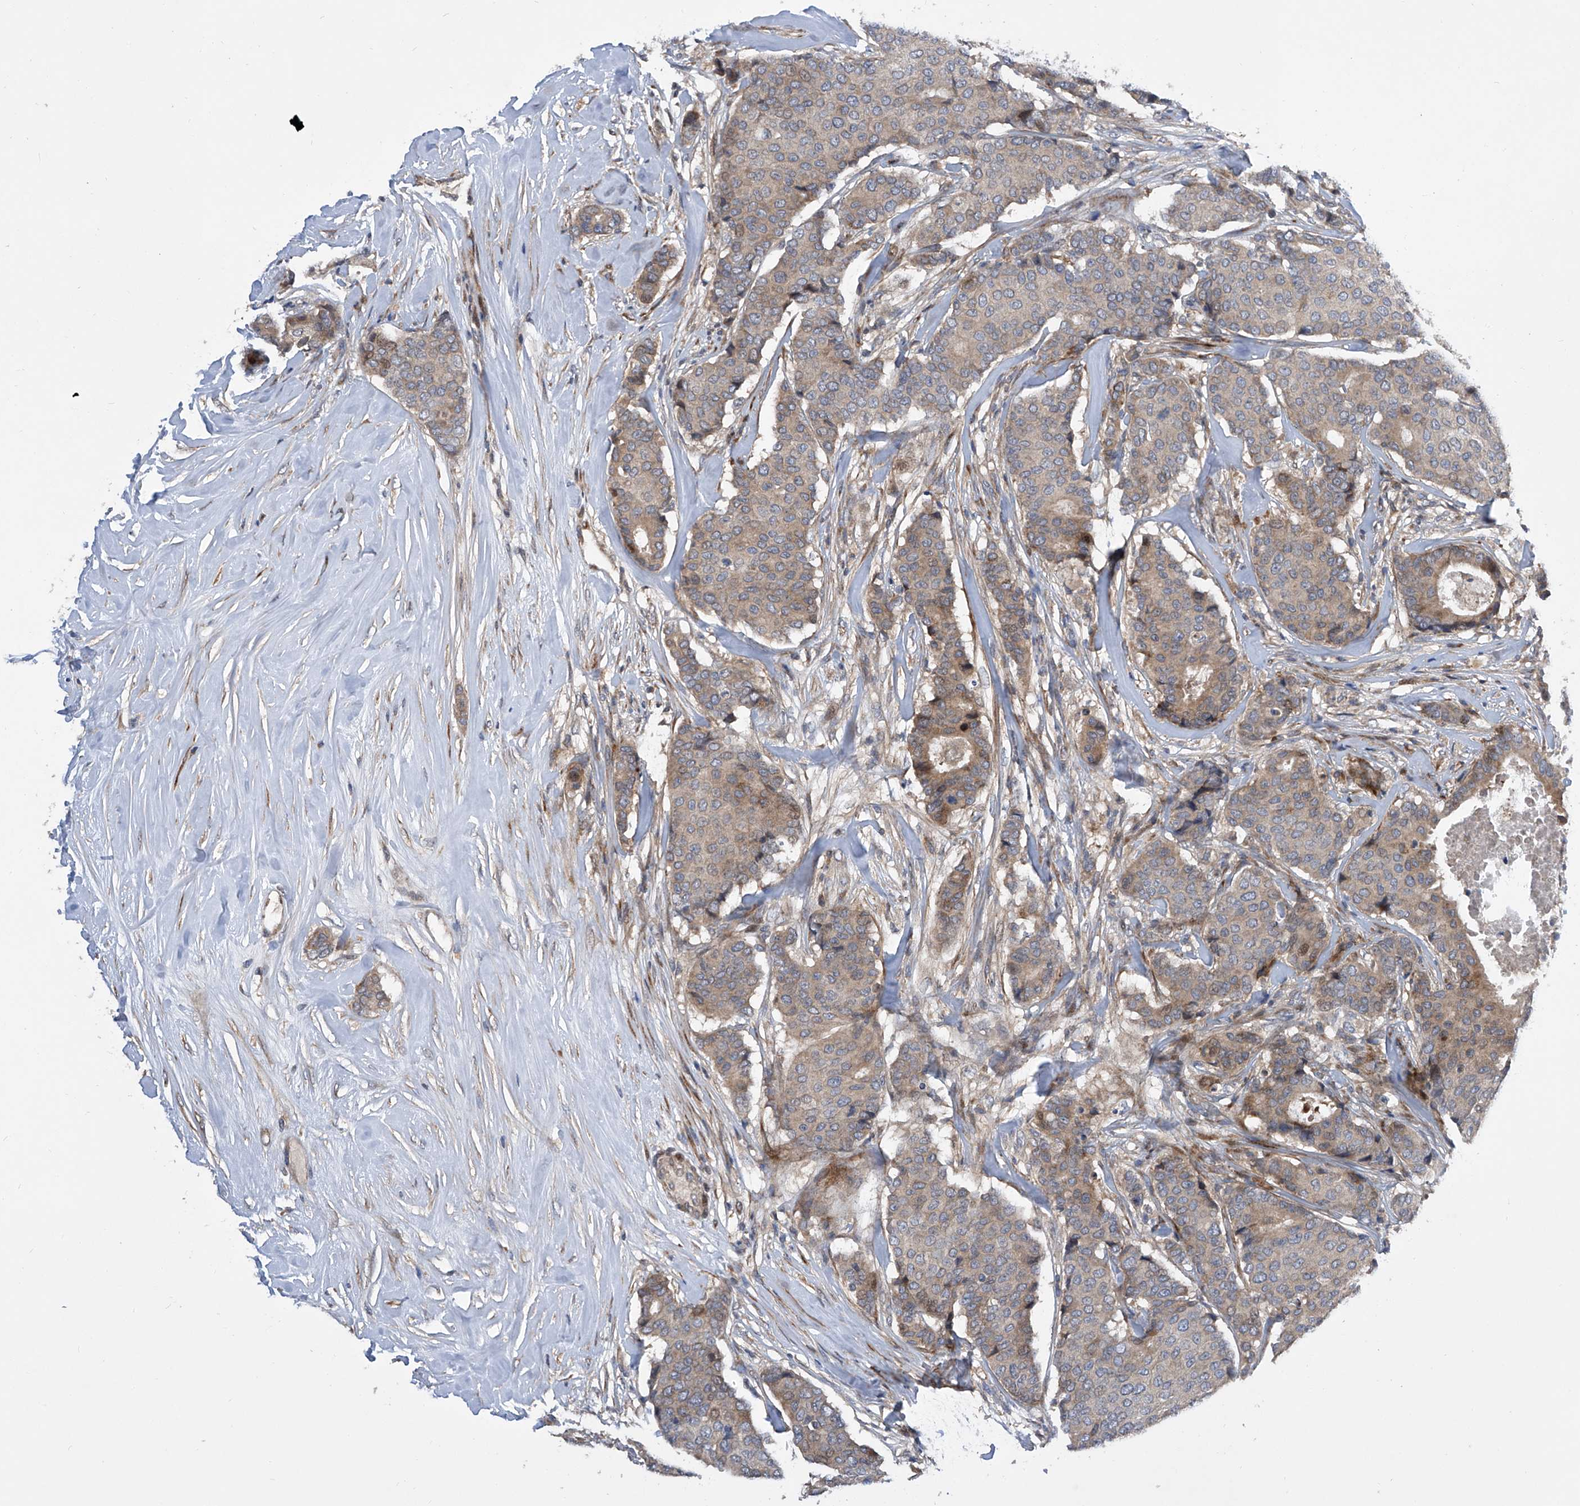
{"staining": {"intensity": "weak", "quantity": "25%-75%", "location": "cytoplasmic/membranous"}, "tissue": "breast cancer", "cell_type": "Tumor cells", "image_type": "cancer", "snomed": [{"axis": "morphology", "description": "Duct carcinoma"}, {"axis": "topography", "description": "Breast"}], "caption": "Protein staining by IHC displays weak cytoplasmic/membranous staining in approximately 25%-75% of tumor cells in breast cancer.", "gene": "USF3", "patient": {"sex": "female", "age": 75}}